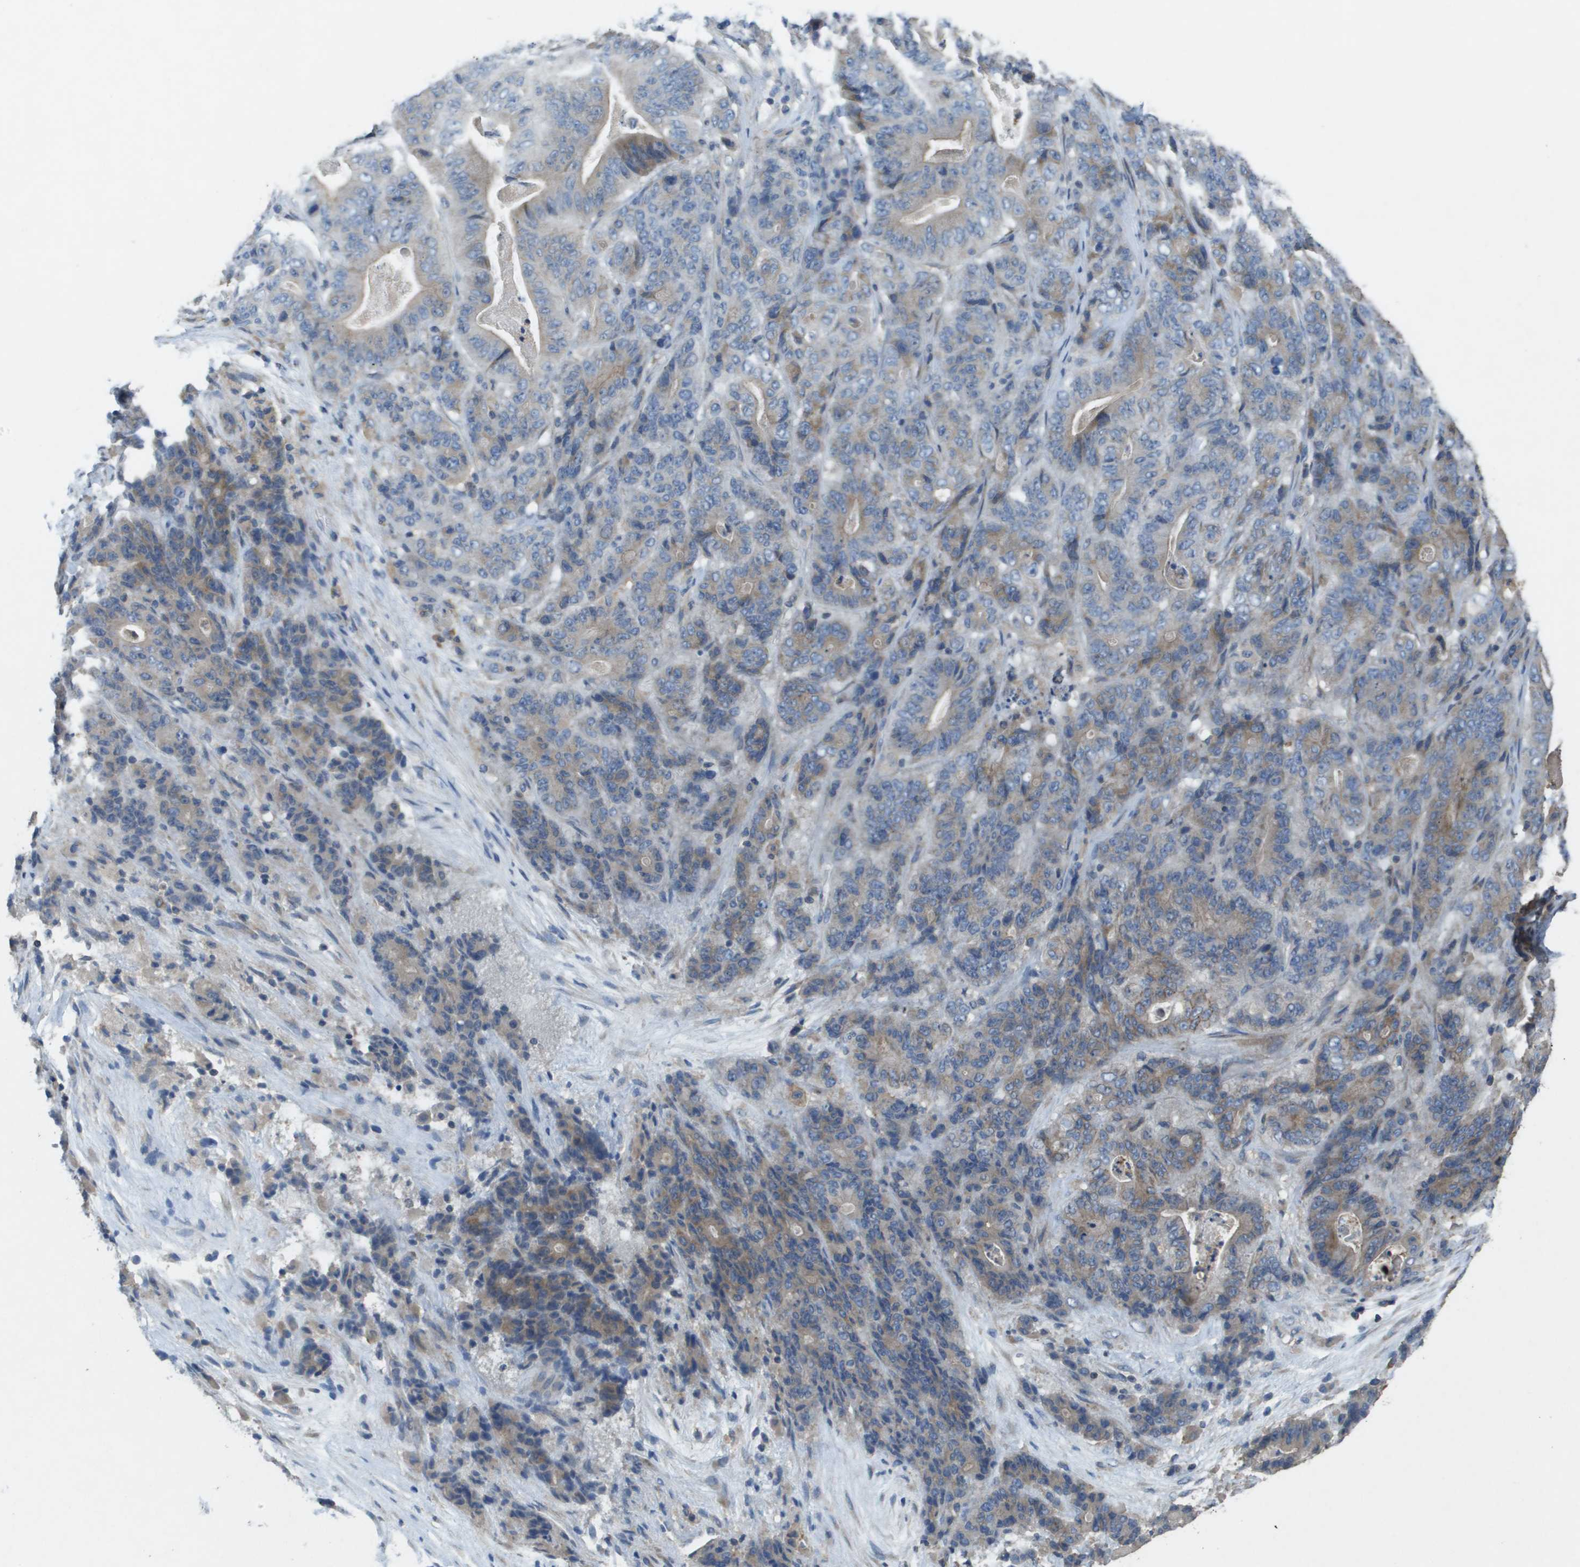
{"staining": {"intensity": "weak", "quantity": "25%-75%", "location": "cytoplasmic/membranous"}, "tissue": "stomach cancer", "cell_type": "Tumor cells", "image_type": "cancer", "snomed": [{"axis": "morphology", "description": "Adenocarcinoma, NOS"}, {"axis": "topography", "description": "Stomach"}], "caption": "Immunohistochemical staining of adenocarcinoma (stomach) reveals low levels of weak cytoplasmic/membranous expression in about 25%-75% of tumor cells. Nuclei are stained in blue.", "gene": "CLCA4", "patient": {"sex": "female", "age": 73}}